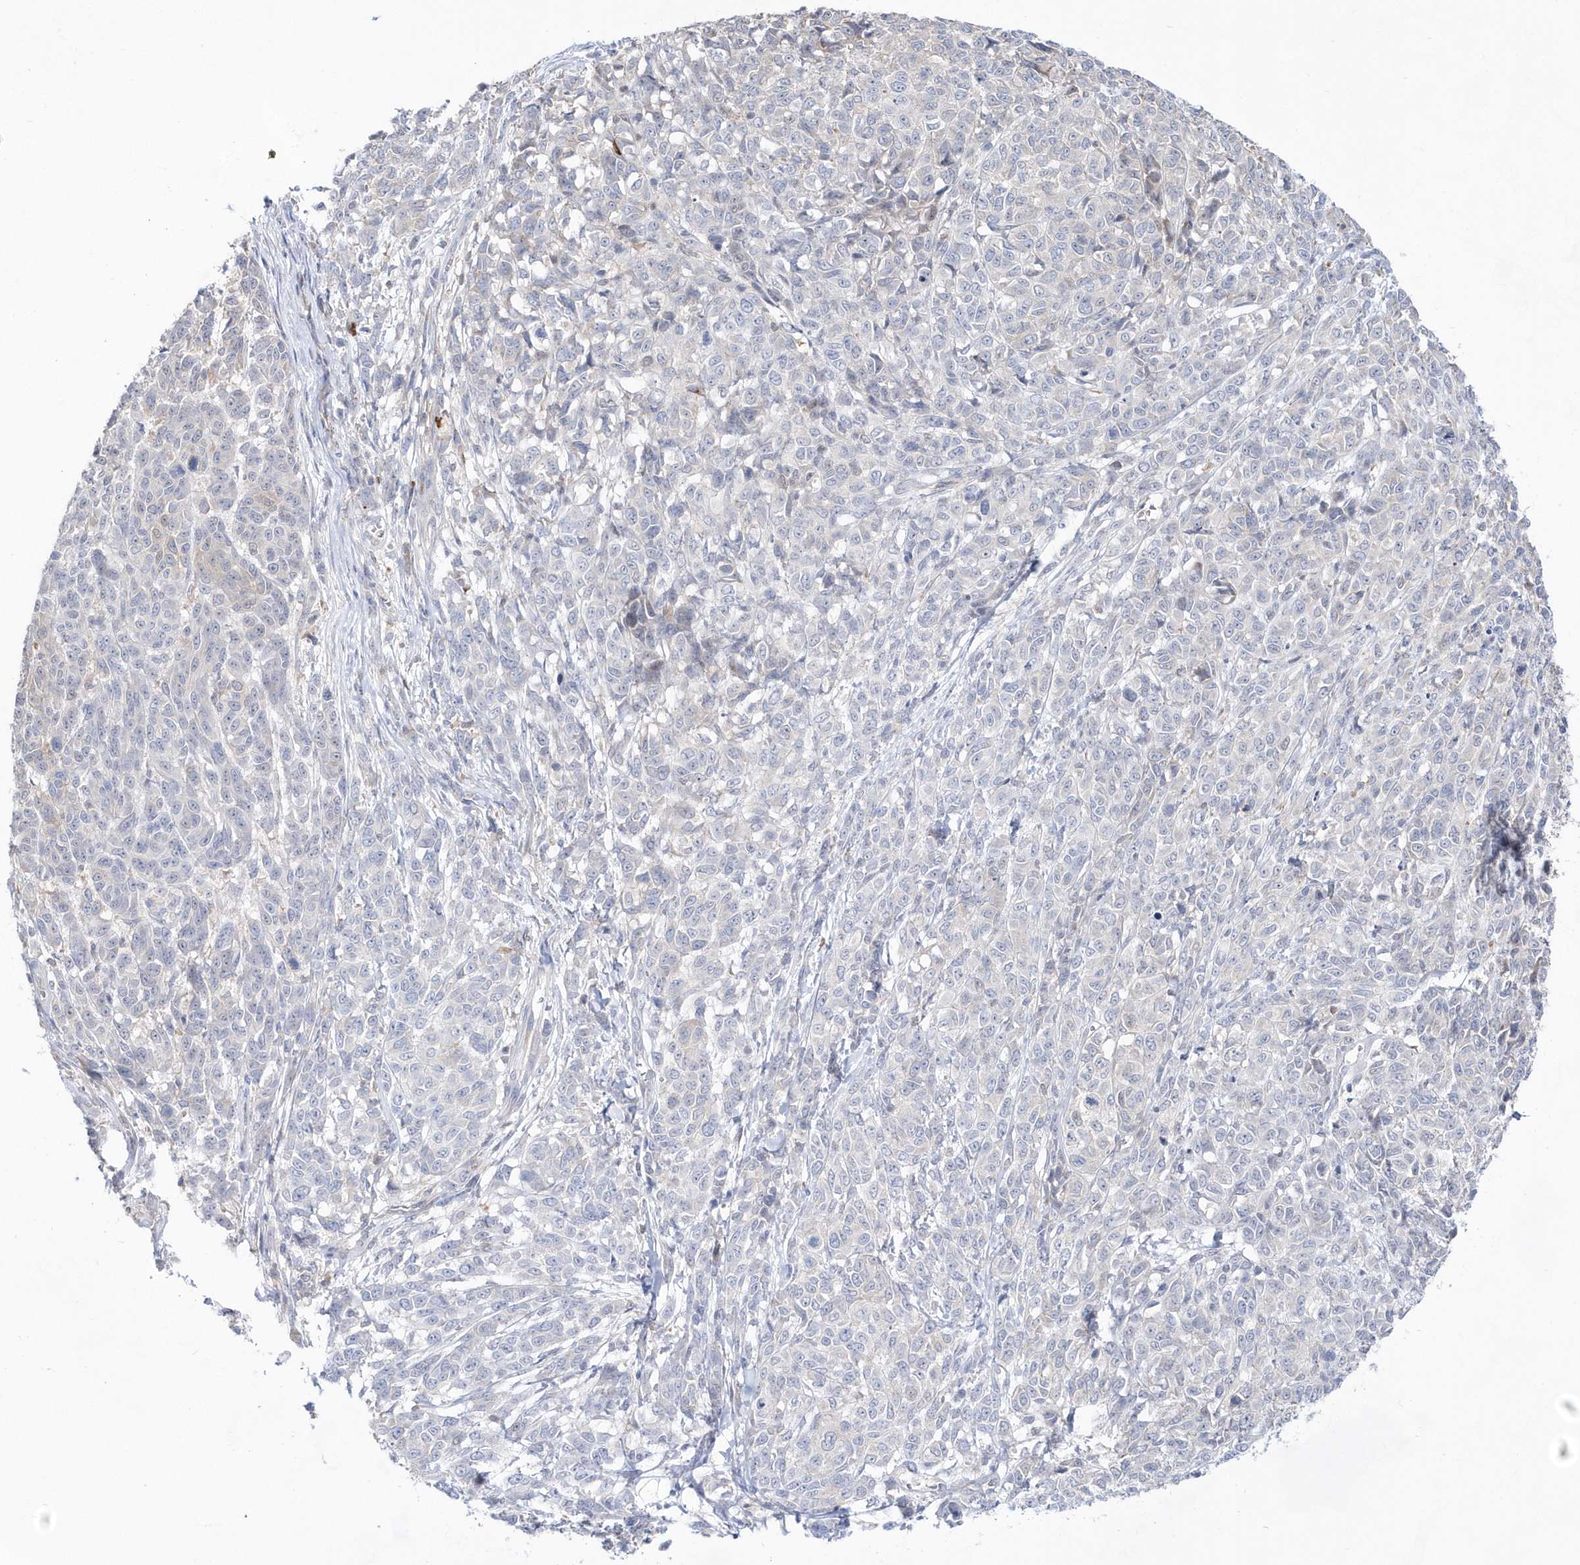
{"staining": {"intensity": "negative", "quantity": "none", "location": "none"}, "tissue": "melanoma", "cell_type": "Tumor cells", "image_type": "cancer", "snomed": [{"axis": "morphology", "description": "Malignant melanoma, NOS"}, {"axis": "topography", "description": "Skin"}], "caption": "Immunohistochemical staining of malignant melanoma demonstrates no significant staining in tumor cells.", "gene": "BDH2", "patient": {"sex": "male", "age": 49}}